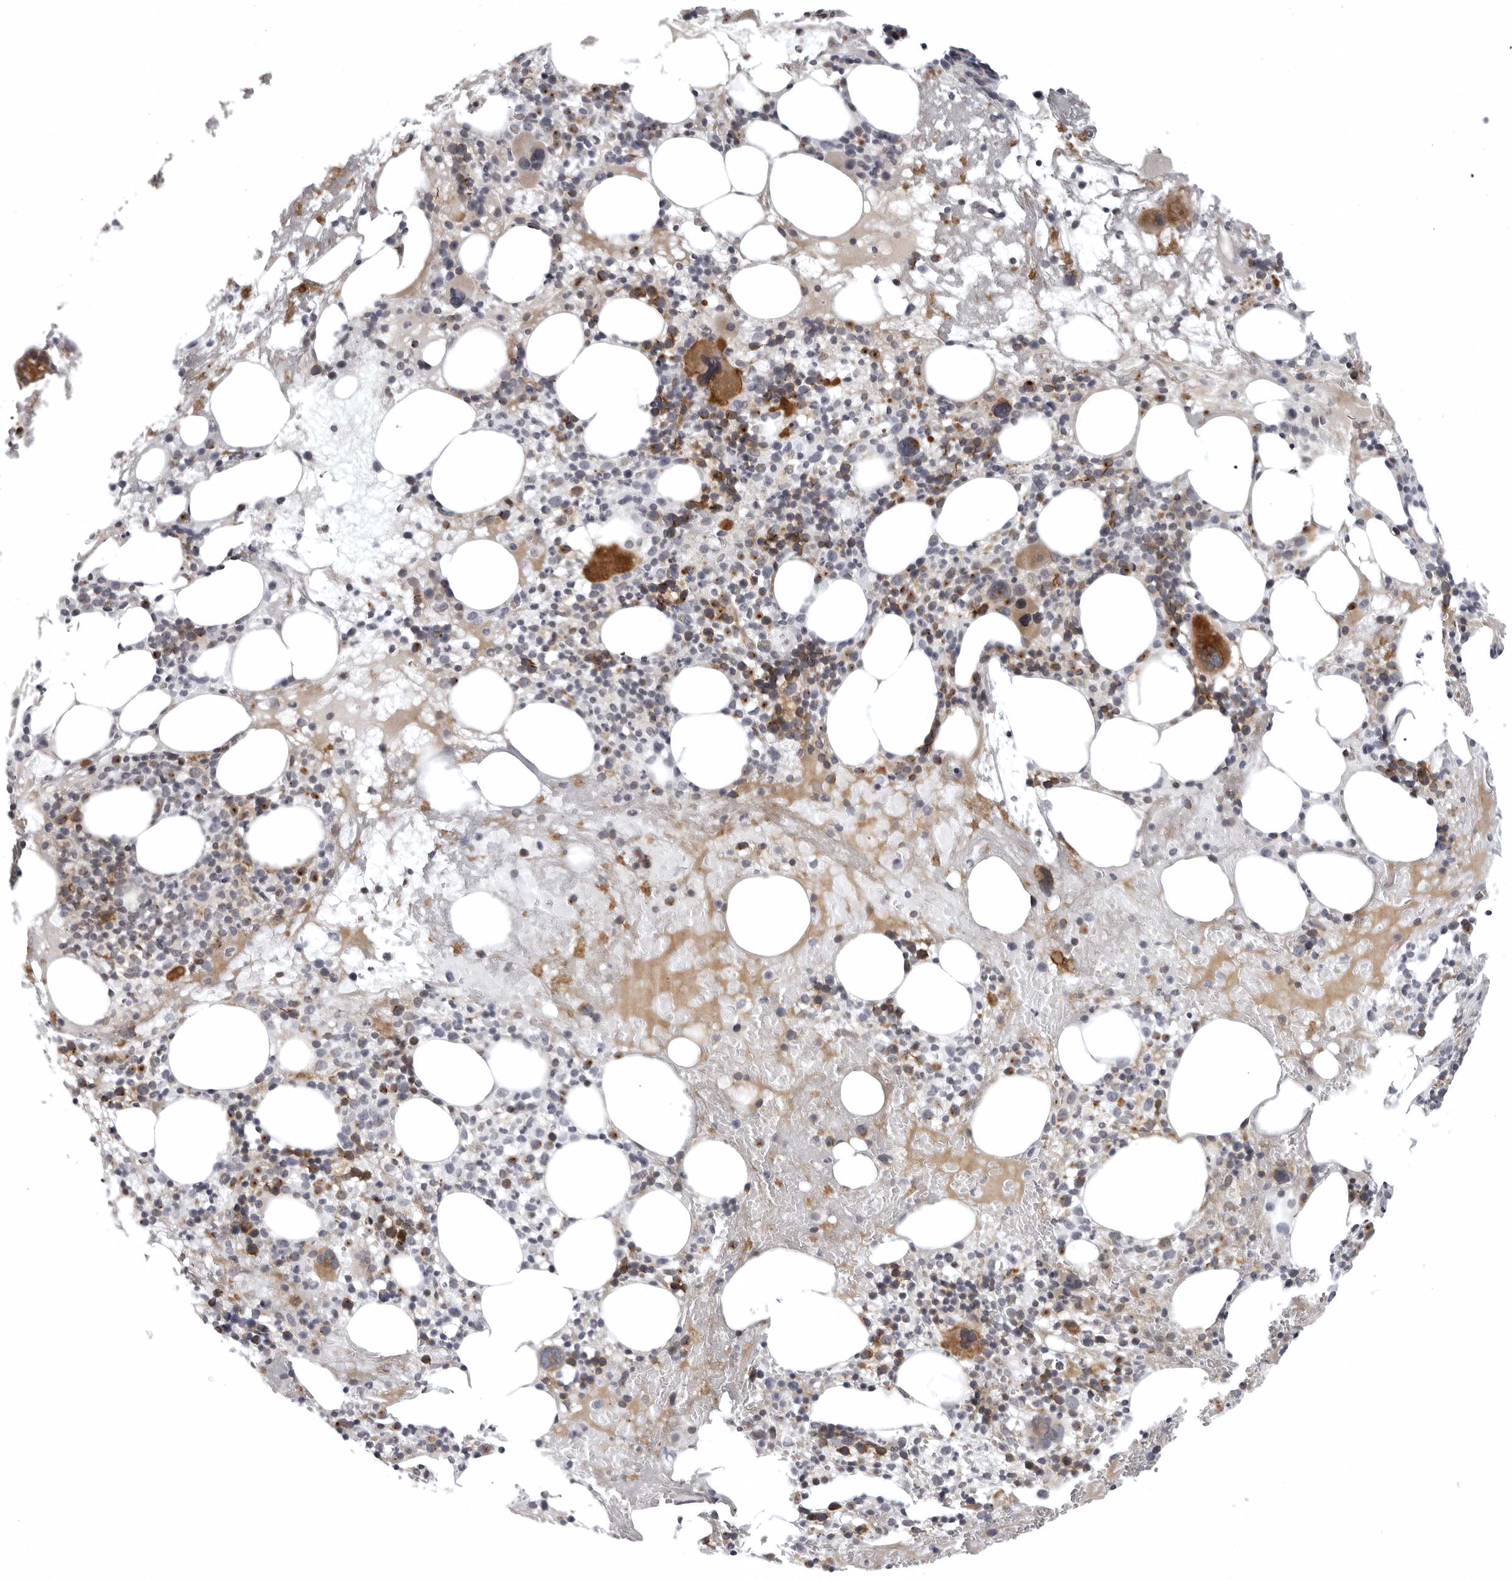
{"staining": {"intensity": "moderate", "quantity": "25%-75%", "location": "cytoplasmic/membranous"}, "tissue": "bone marrow", "cell_type": "Hematopoietic cells", "image_type": "normal", "snomed": [{"axis": "morphology", "description": "Normal tissue, NOS"}, {"axis": "morphology", "description": "Inflammation, NOS"}, {"axis": "topography", "description": "Bone marrow"}], "caption": "An immunohistochemistry photomicrograph of unremarkable tissue is shown. Protein staining in brown labels moderate cytoplasmic/membranous positivity in bone marrow within hematopoietic cells.", "gene": "CD300LD", "patient": {"sex": "female", "age": 77}}